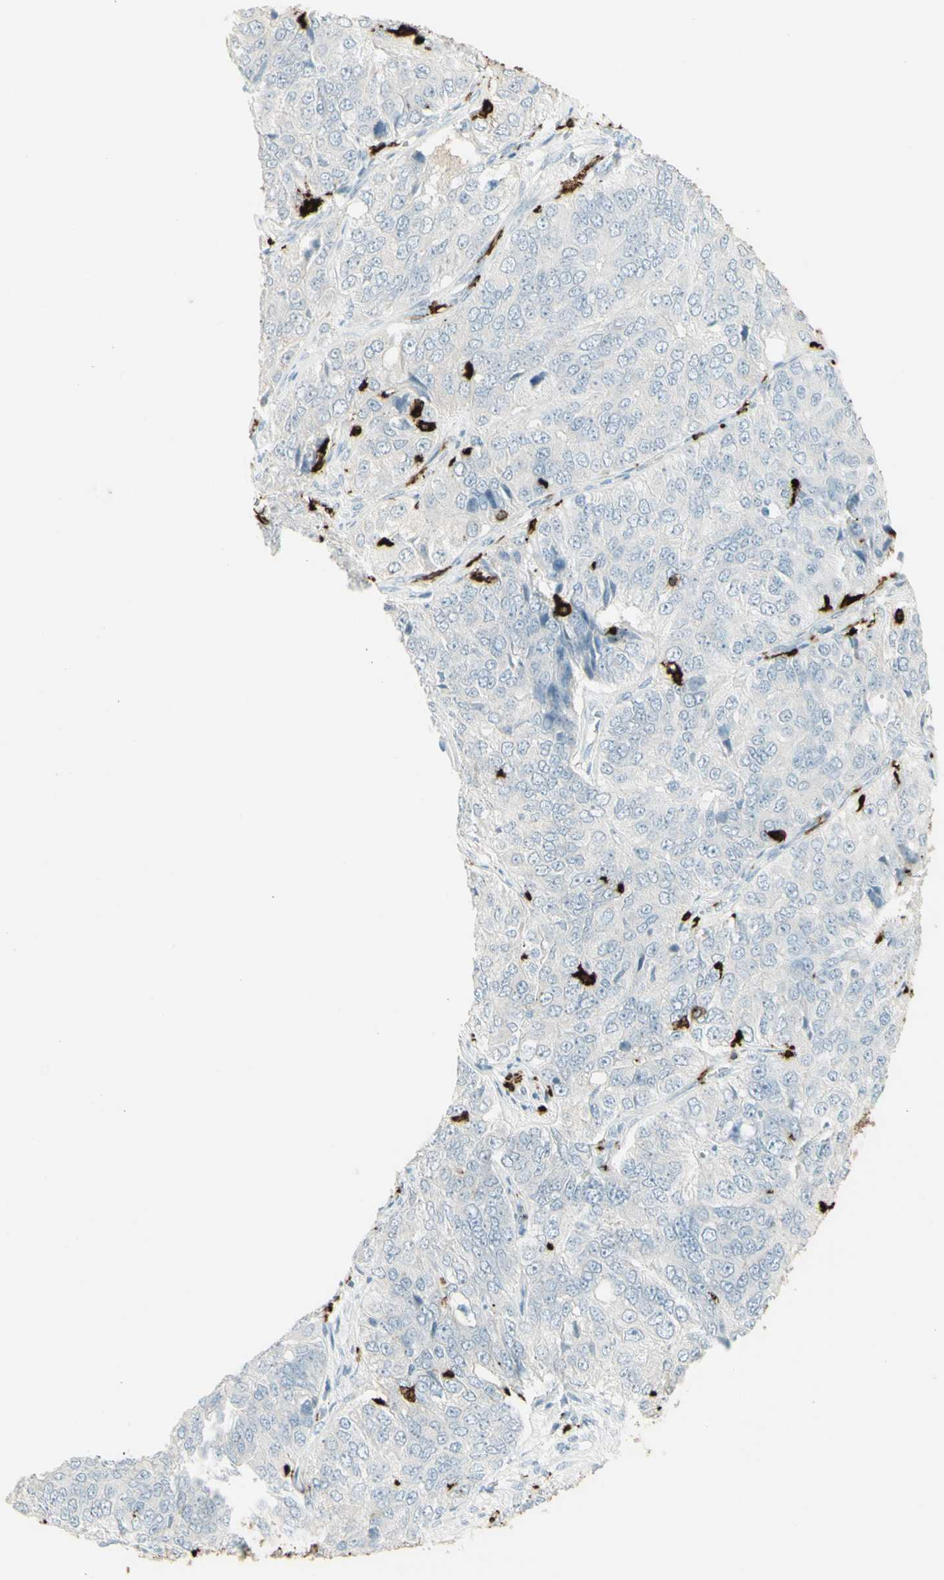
{"staining": {"intensity": "moderate", "quantity": "<25%", "location": "cytoplasmic/membranous"}, "tissue": "ovarian cancer", "cell_type": "Tumor cells", "image_type": "cancer", "snomed": [{"axis": "morphology", "description": "Carcinoma, endometroid"}, {"axis": "topography", "description": "Ovary"}], "caption": "This image reveals immunohistochemistry (IHC) staining of human endometroid carcinoma (ovarian), with low moderate cytoplasmic/membranous positivity in about <25% of tumor cells.", "gene": "HLA-DPB1", "patient": {"sex": "female", "age": 51}}